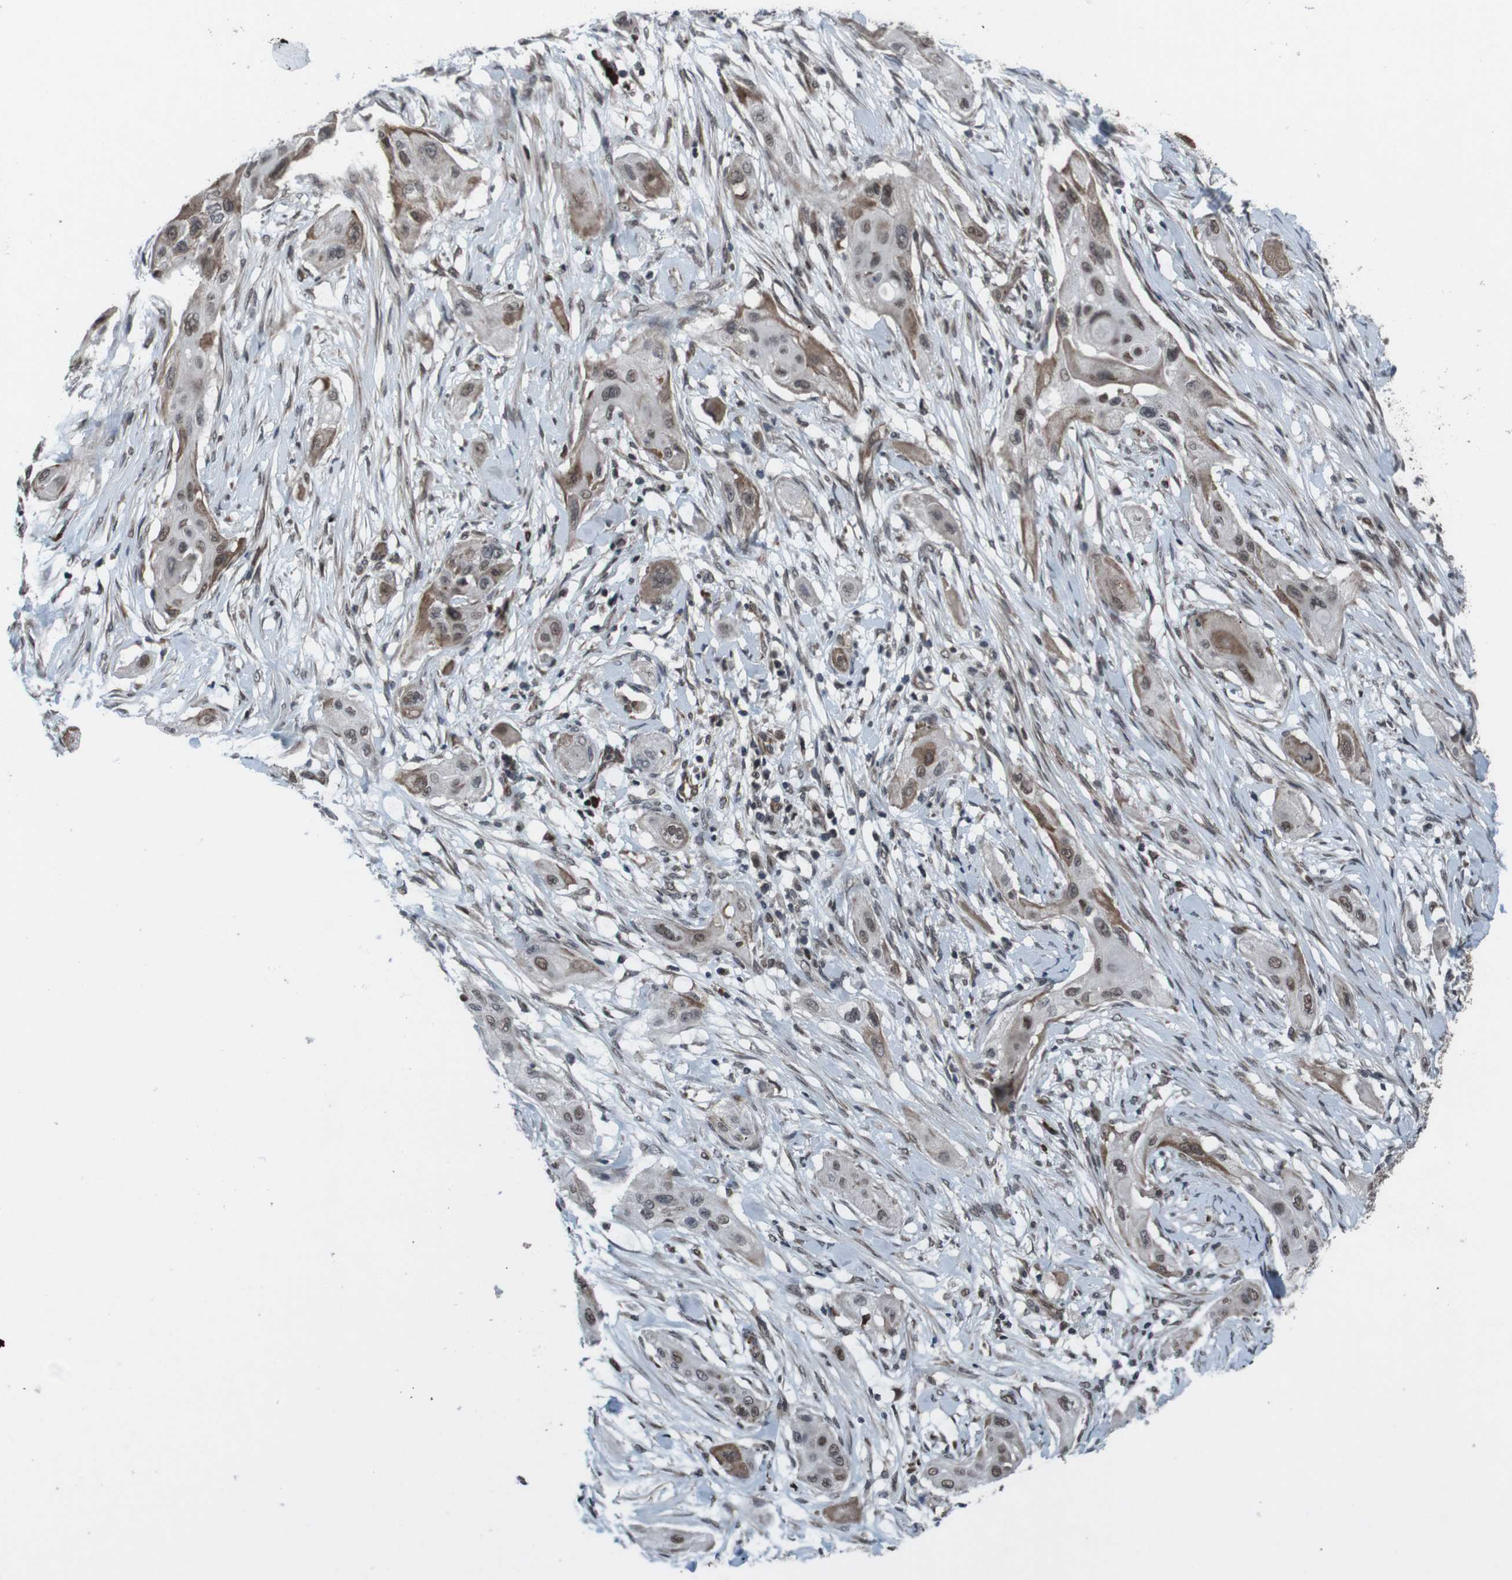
{"staining": {"intensity": "moderate", "quantity": "<25%", "location": "cytoplasmic/membranous,nuclear"}, "tissue": "lung cancer", "cell_type": "Tumor cells", "image_type": "cancer", "snomed": [{"axis": "morphology", "description": "Squamous cell carcinoma, NOS"}, {"axis": "topography", "description": "Lung"}], "caption": "Lung squamous cell carcinoma was stained to show a protein in brown. There is low levels of moderate cytoplasmic/membranous and nuclear expression in about <25% of tumor cells.", "gene": "SS18L1", "patient": {"sex": "female", "age": 47}}